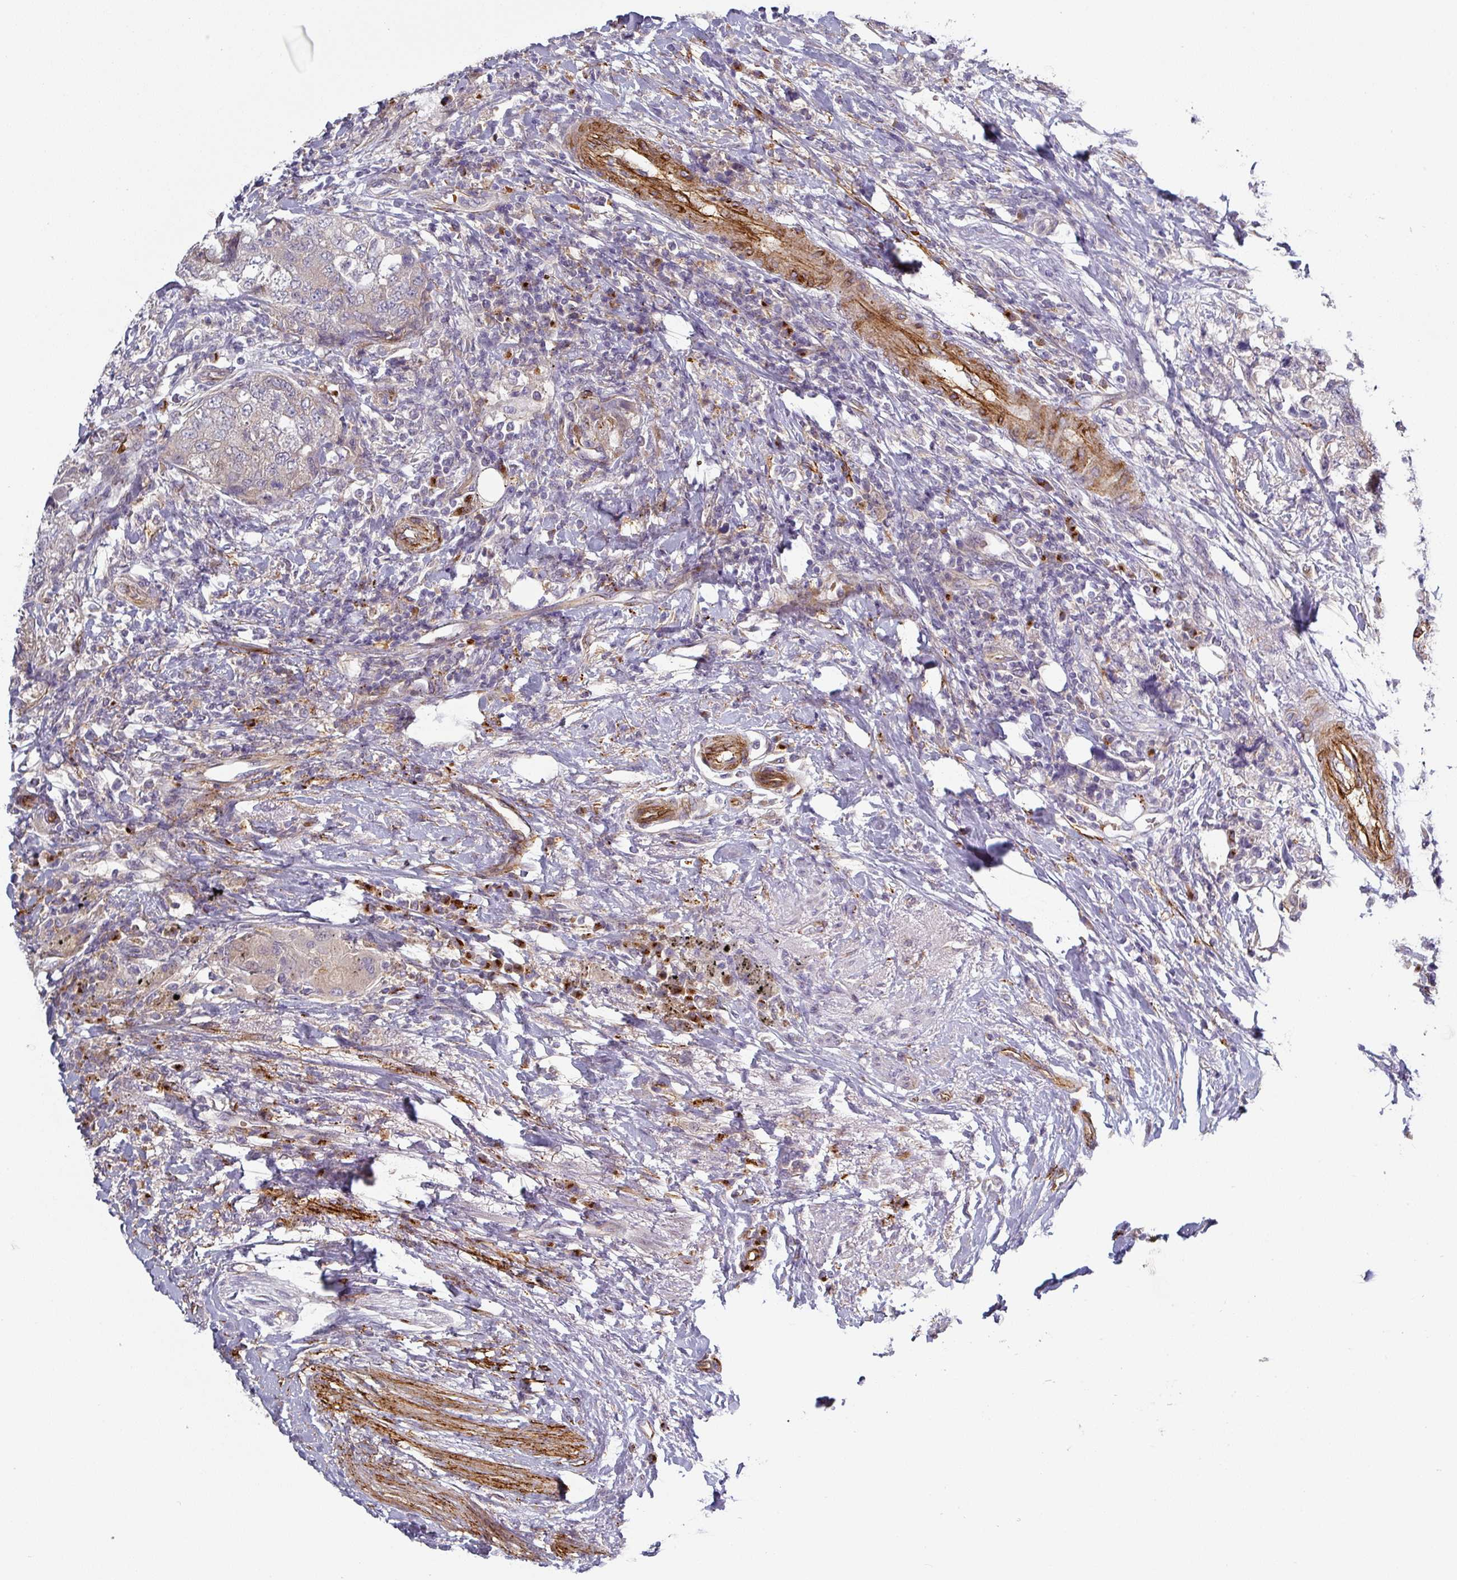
{"staining": {"intensity": "weak", "quantity": "<25%", "location": "cytoplasmic/membranous"}, "tissue": "urothelial cancer", "cell_type": "Tumor cells", "image_type": "cancer", "snomed": [{"axis": "morphology", "description": "Urothelial carcinoma, High grade"}, {"axis": "topography", "description": "Urinary bladder"}], "caption": "Protein analysis of high-grade urothelial carcinoma exhibits no significant staining in tumor cells.", "gene": "PRODH2", "patient": {"sex": "female", "age": 78}}